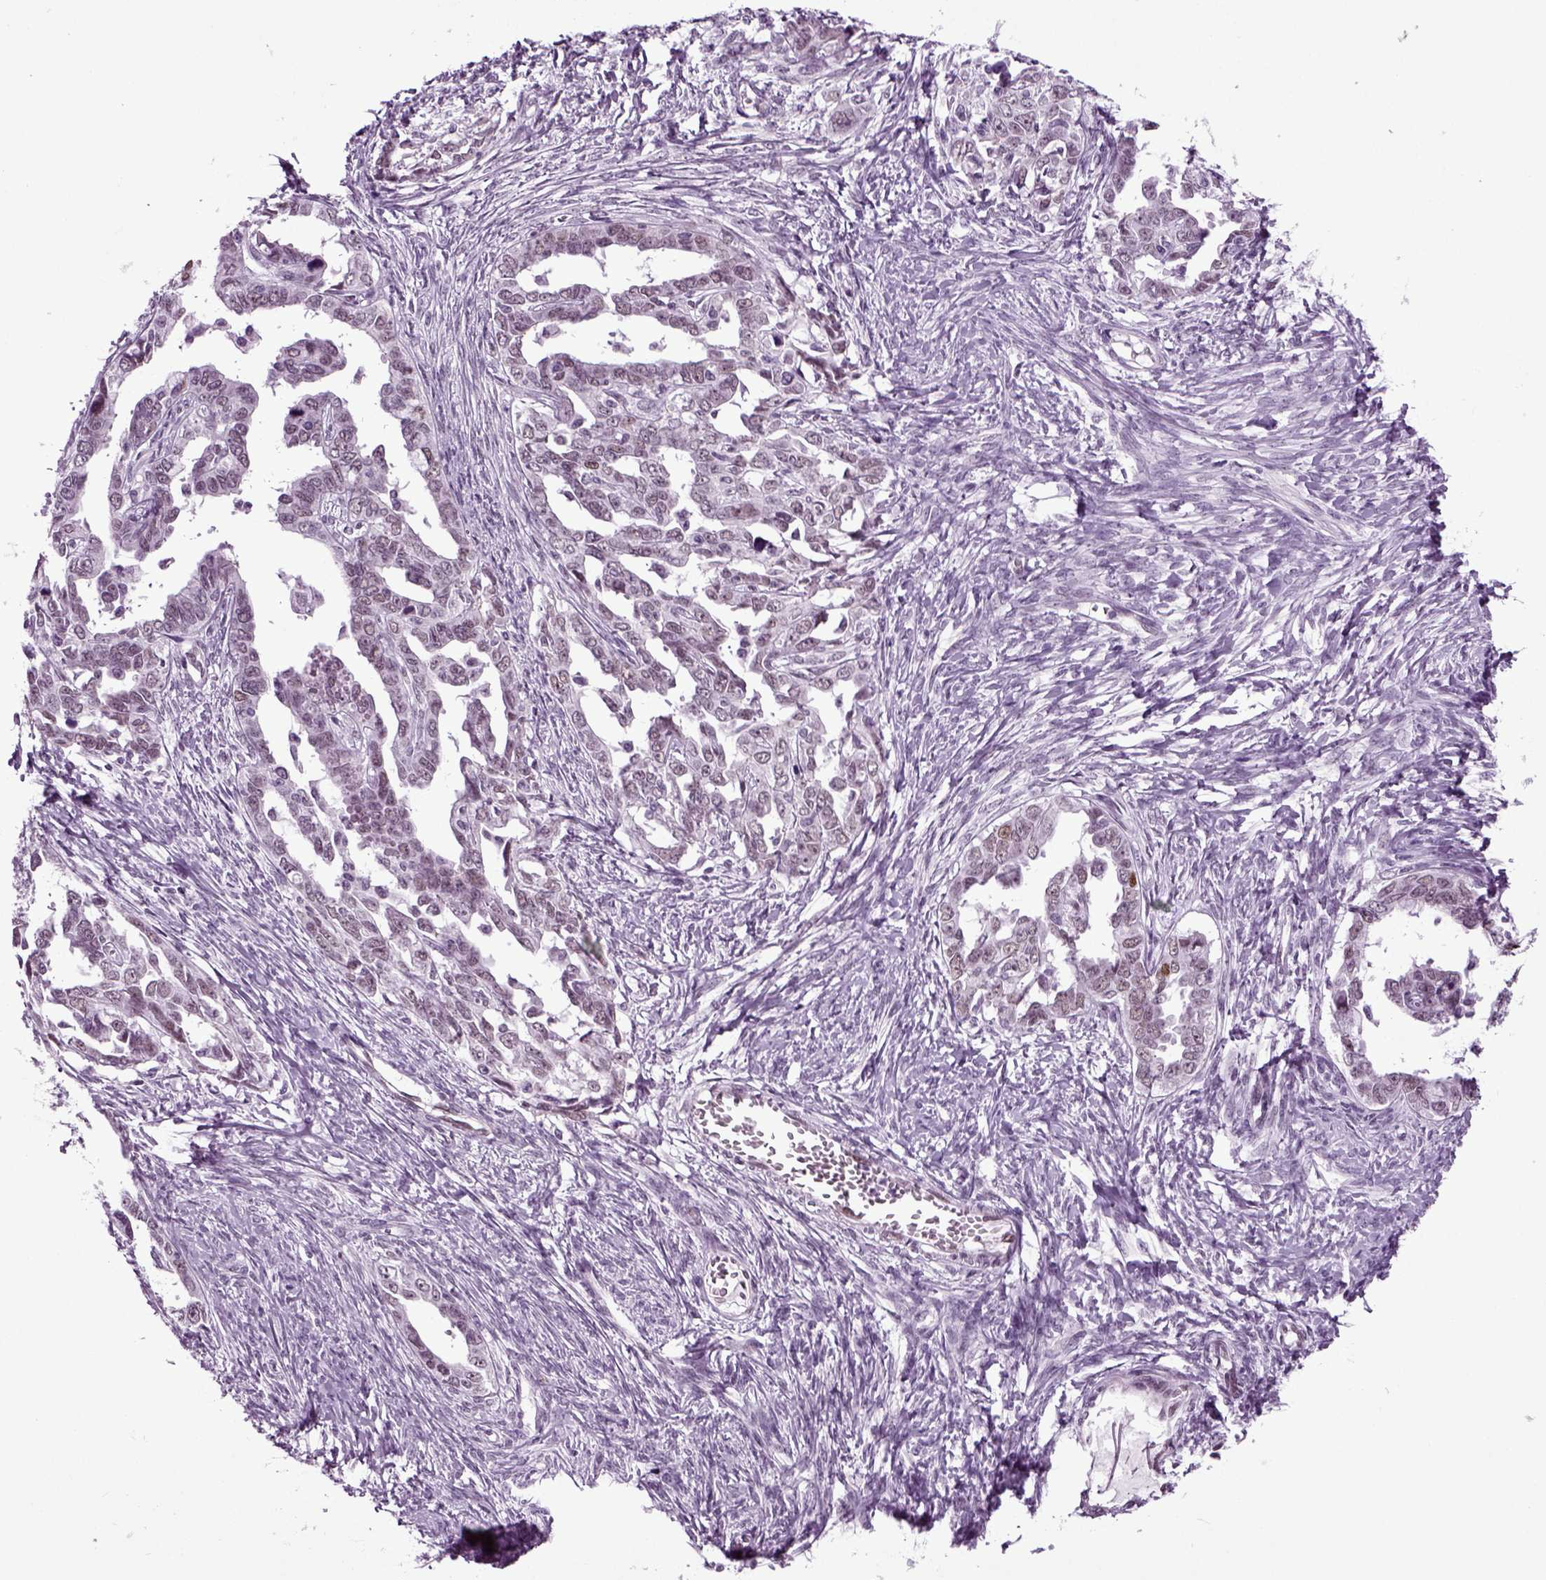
{"staining": {"intensity": "negative", "quantity": "none", "location": "none"}, "tissue": "ovarian cancer", "cell_type": "Tumor cells", "image_type": "cancer", "snomed": [{"axis": "morphology", "description": "Cystadenocarcinoma, serous, NOS"}, {"axis": "topography", "description": "Ovary"}], "caption": "Image shows no protein staining in tumor cells of serous cystadenocarcinoma (ovarian) tissue.", "gene": "RFX3", "patient": {"sex": "female", "age": 69}}